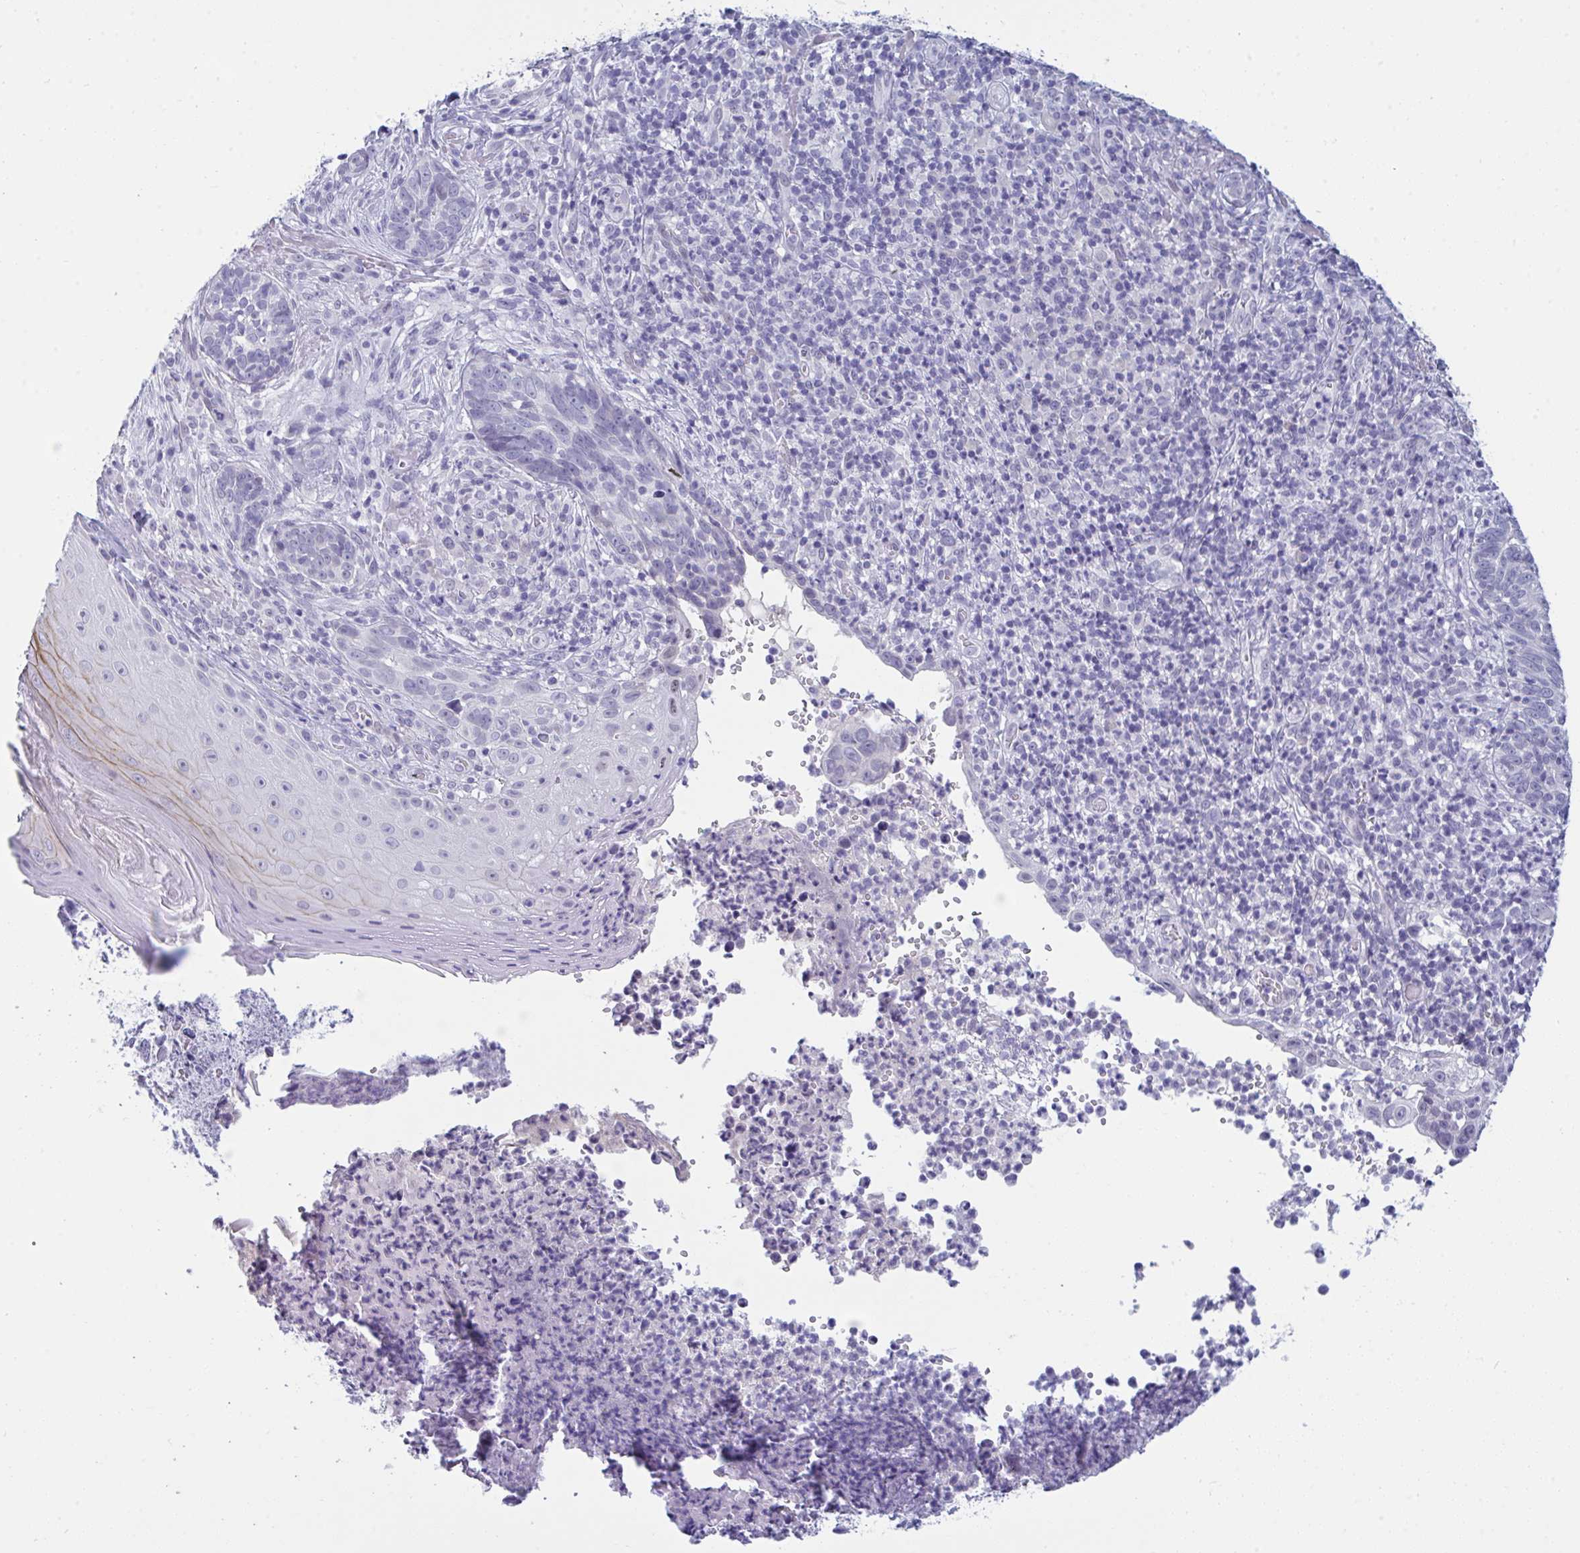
{"staining": {"intensity": "negative", "quantity": "none", "location": "none"}, "tissue": "skin cancer", "cell_type": "Tumor cells", "image_type": "cancer", "snomed": [{"axis": "morphology", "description": "Basal cell carcinoma"}, {"axis": "topography", "description": "Skin"}, {"axis": "topography", "description": "Skin of face"}], "caption": "This is an immunohistochemistry (IHC) histopathology image of human skin basal cell carcinoma. There is no expression in tumor cells.", "gene": "PRDM9", "patient": {"sex": "female", "age": 95}}